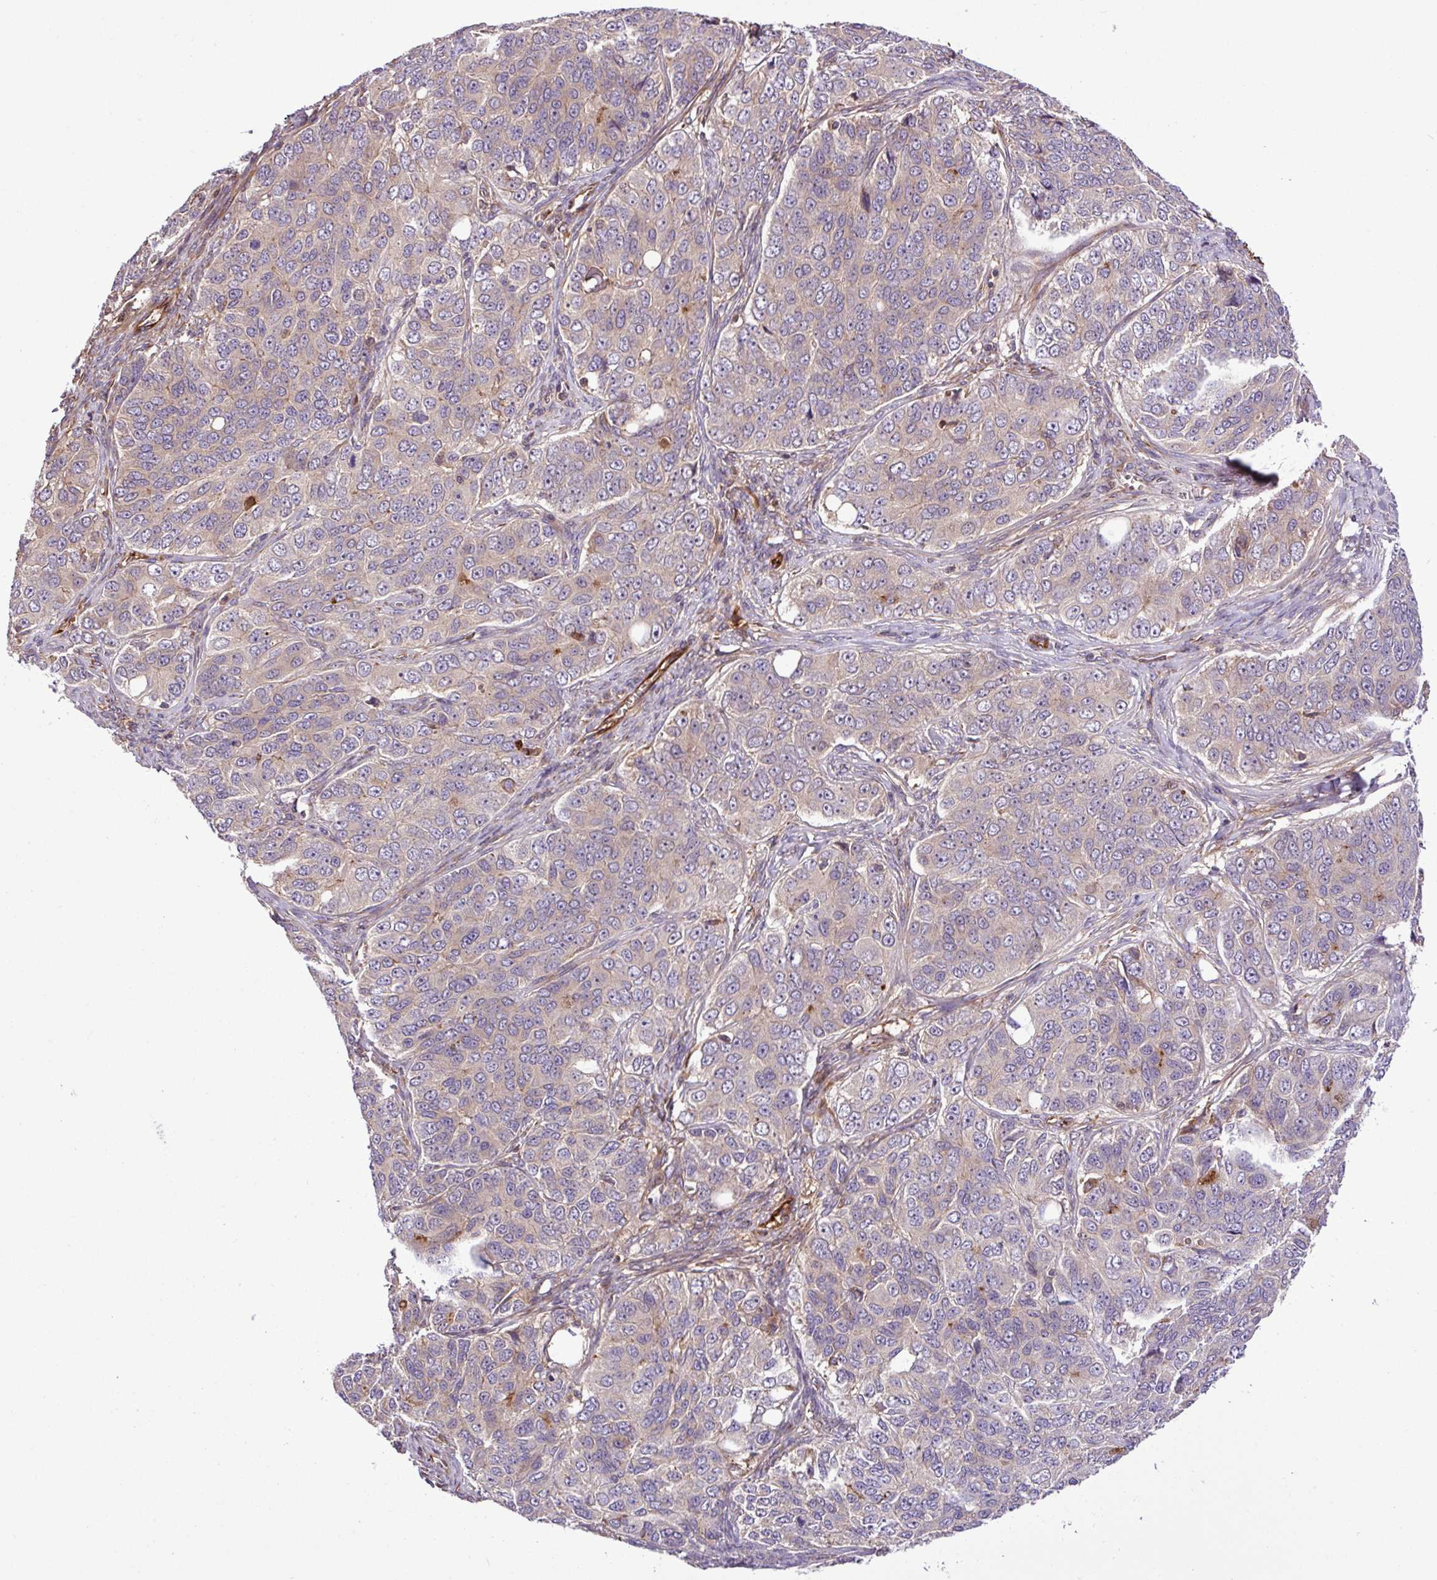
{"staining": {"intensity": "negative", "quantity": "none", "location": "none"}, "tissue": "ovarian cancer", "cell_type": "Tumor cells", "image_type": "cancer", "snomed": [{"axis": "morphology", "description": "Carcinoma, endometroid"}, {"axis": "topography", "description": "Ovary"}], "caption": "DAB (3,3'-diaminobenzidine) immunohistochemical staining of human endometroid carcinoma (ovarian) reveals no significant expression in tumor cells. The staining is performed using DAB (3,3'-diaminobenzidine) brown chromogen with nuclei counter-stained in using hematoxylin.", "gene": "ZNF266", "patient": {"sex": "female", "age": 51}}